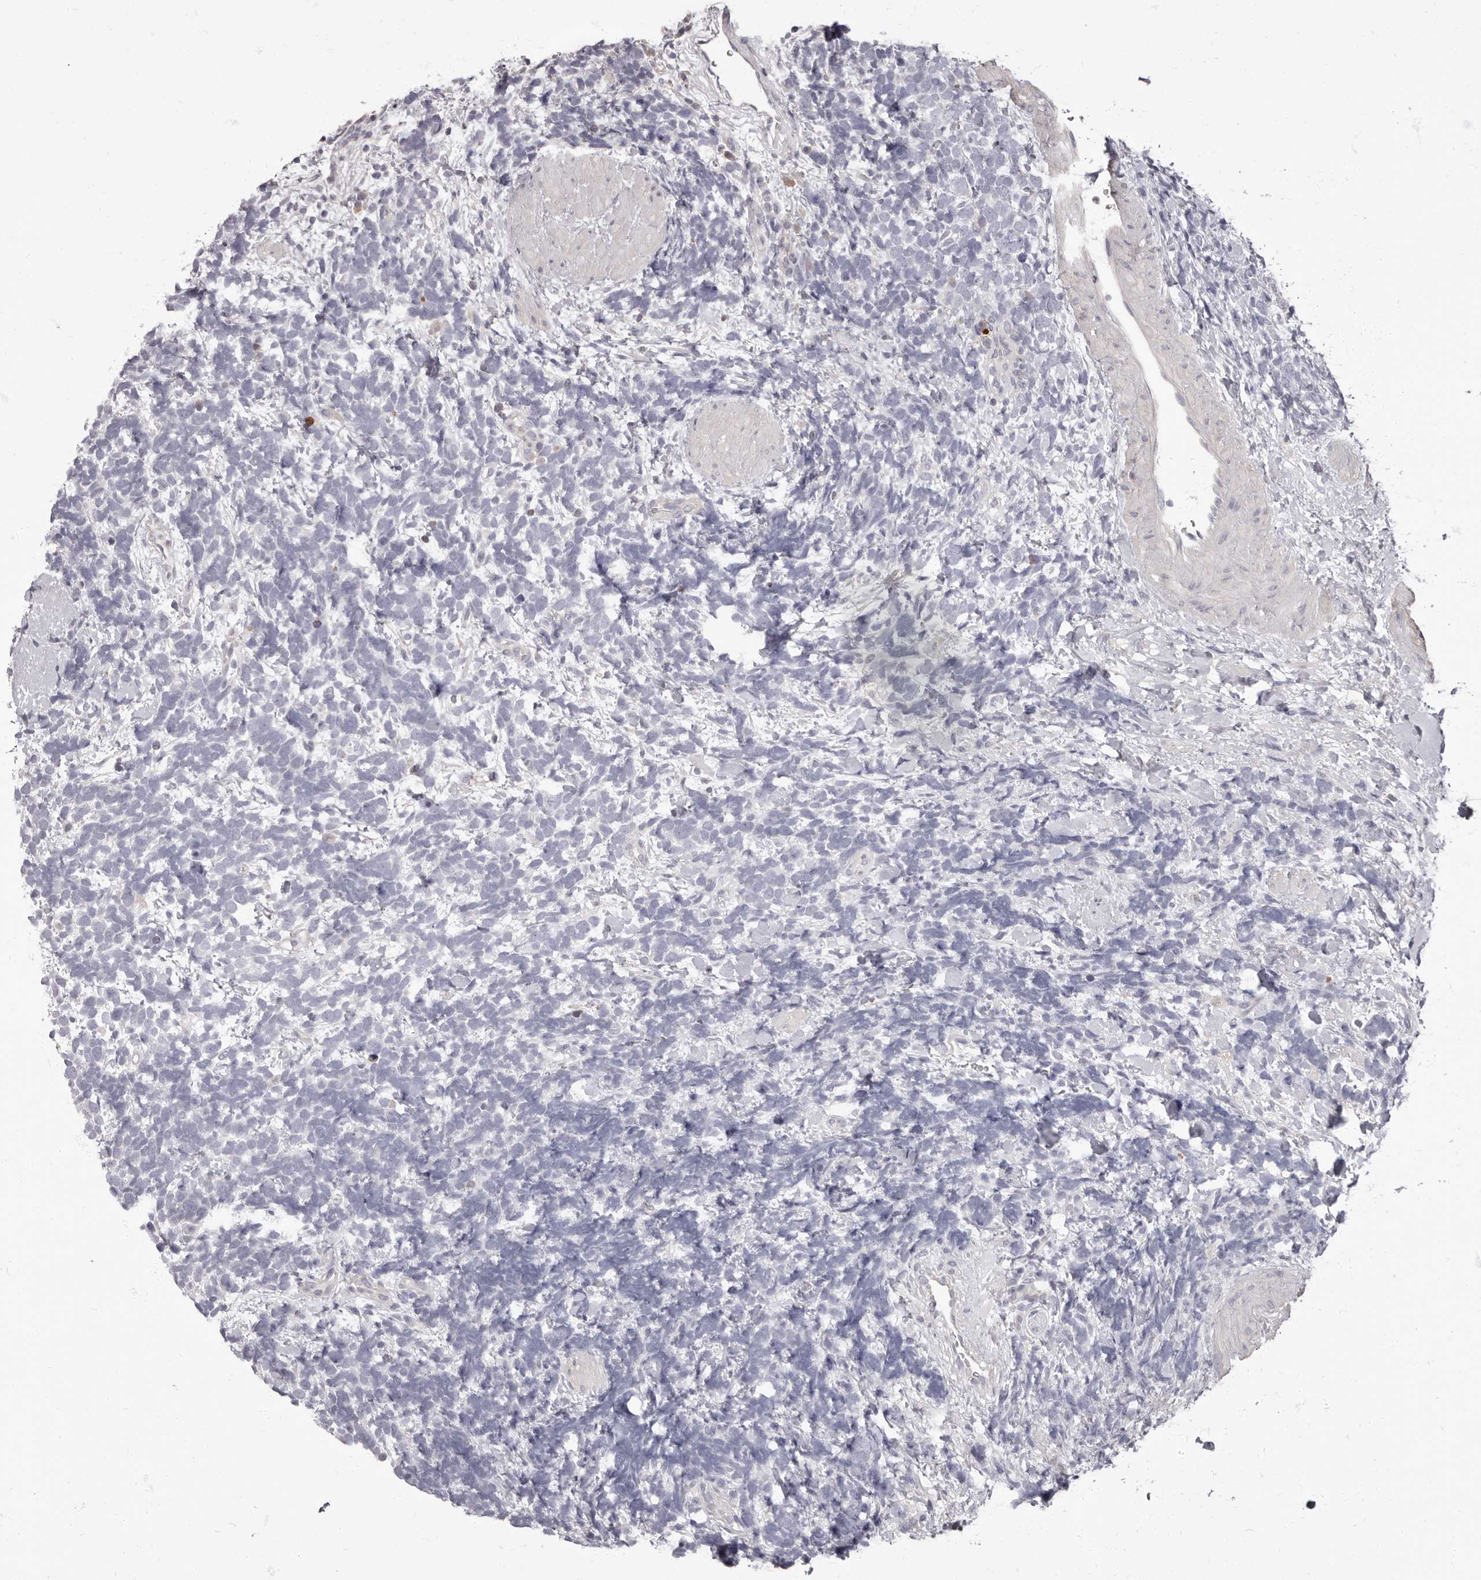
{"staining": {"intensity": "negative", "quantity": "none", "location": "none"}, "tissue": "urothelial cancer", "cell_type": "Tumor cells", "image_type": "cancer", "snomed": [{"axis": "morphology", "description": "Urothelial carcinoma, High grade"}, {"axis": "topography", "description": "Urinary bladder"}], "caption": "Immunohistochemistry (IHC) micrograph of human urothelial cancer stained for a protein (brown), which displays no positivity in tumor cells. (Stains: DAB (3,3'-diaminobenzidine) IHC with hematoxylin counter stain, Microscopy: brightfield microscopy at high magnification).", "gene": "APEH", "patient": {"sex": "female", "age": 82}}